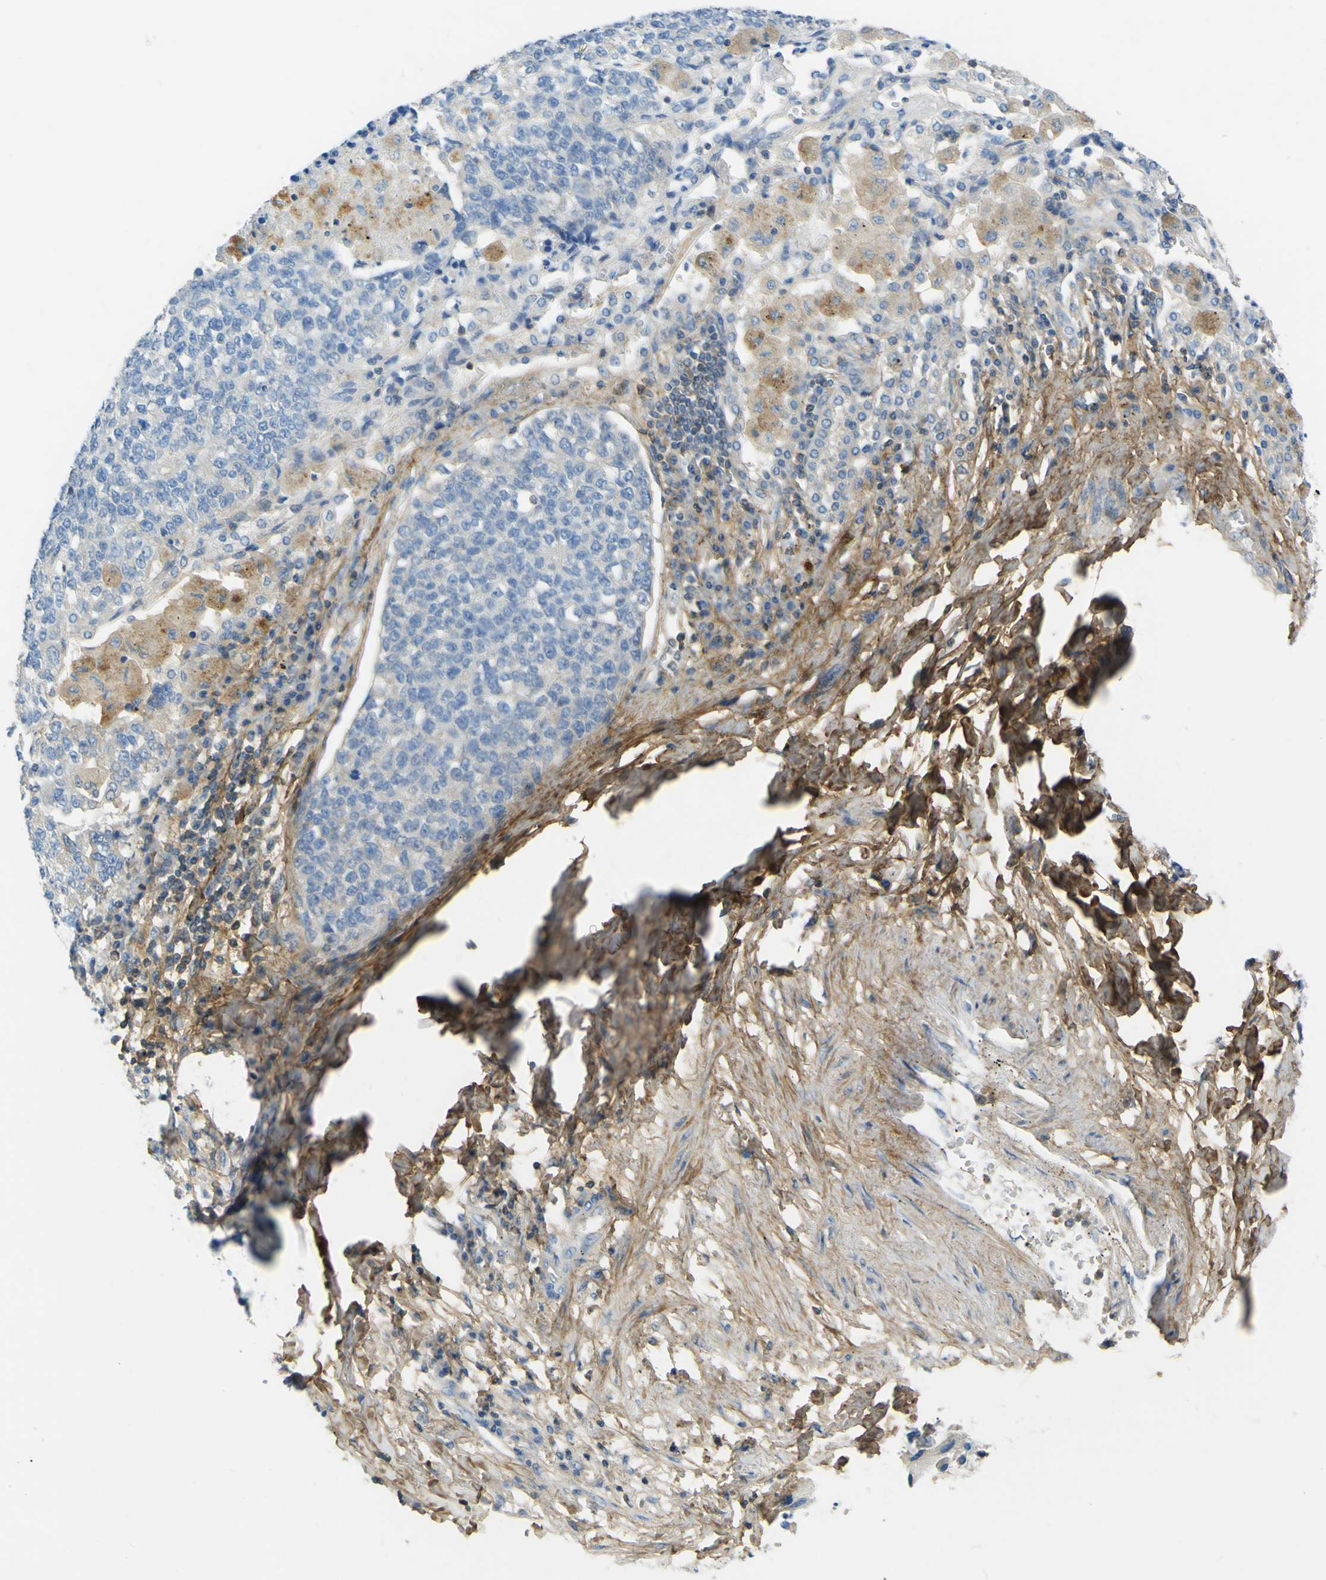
{"staining": {"intensity": "moderate", "quantity": "25%-75%", "location": "cytoplasmic/membranous"}, "tissue": "lung cancer", "cell_type": "Tumor cells", "image_type": "cancer", "snomed": [{"axis": "morphology", "description": "Adenocarcinoma, NOS"}, {"axis": "topography", "description": "Lung"}], "caption": "An image of lung adenocarcinoma stained for a protein shows moderate cytoplasmic/membranous brown staining in tumor cells.", "gene": "OGN", "patient": {"sex": "male", "age": 49}}